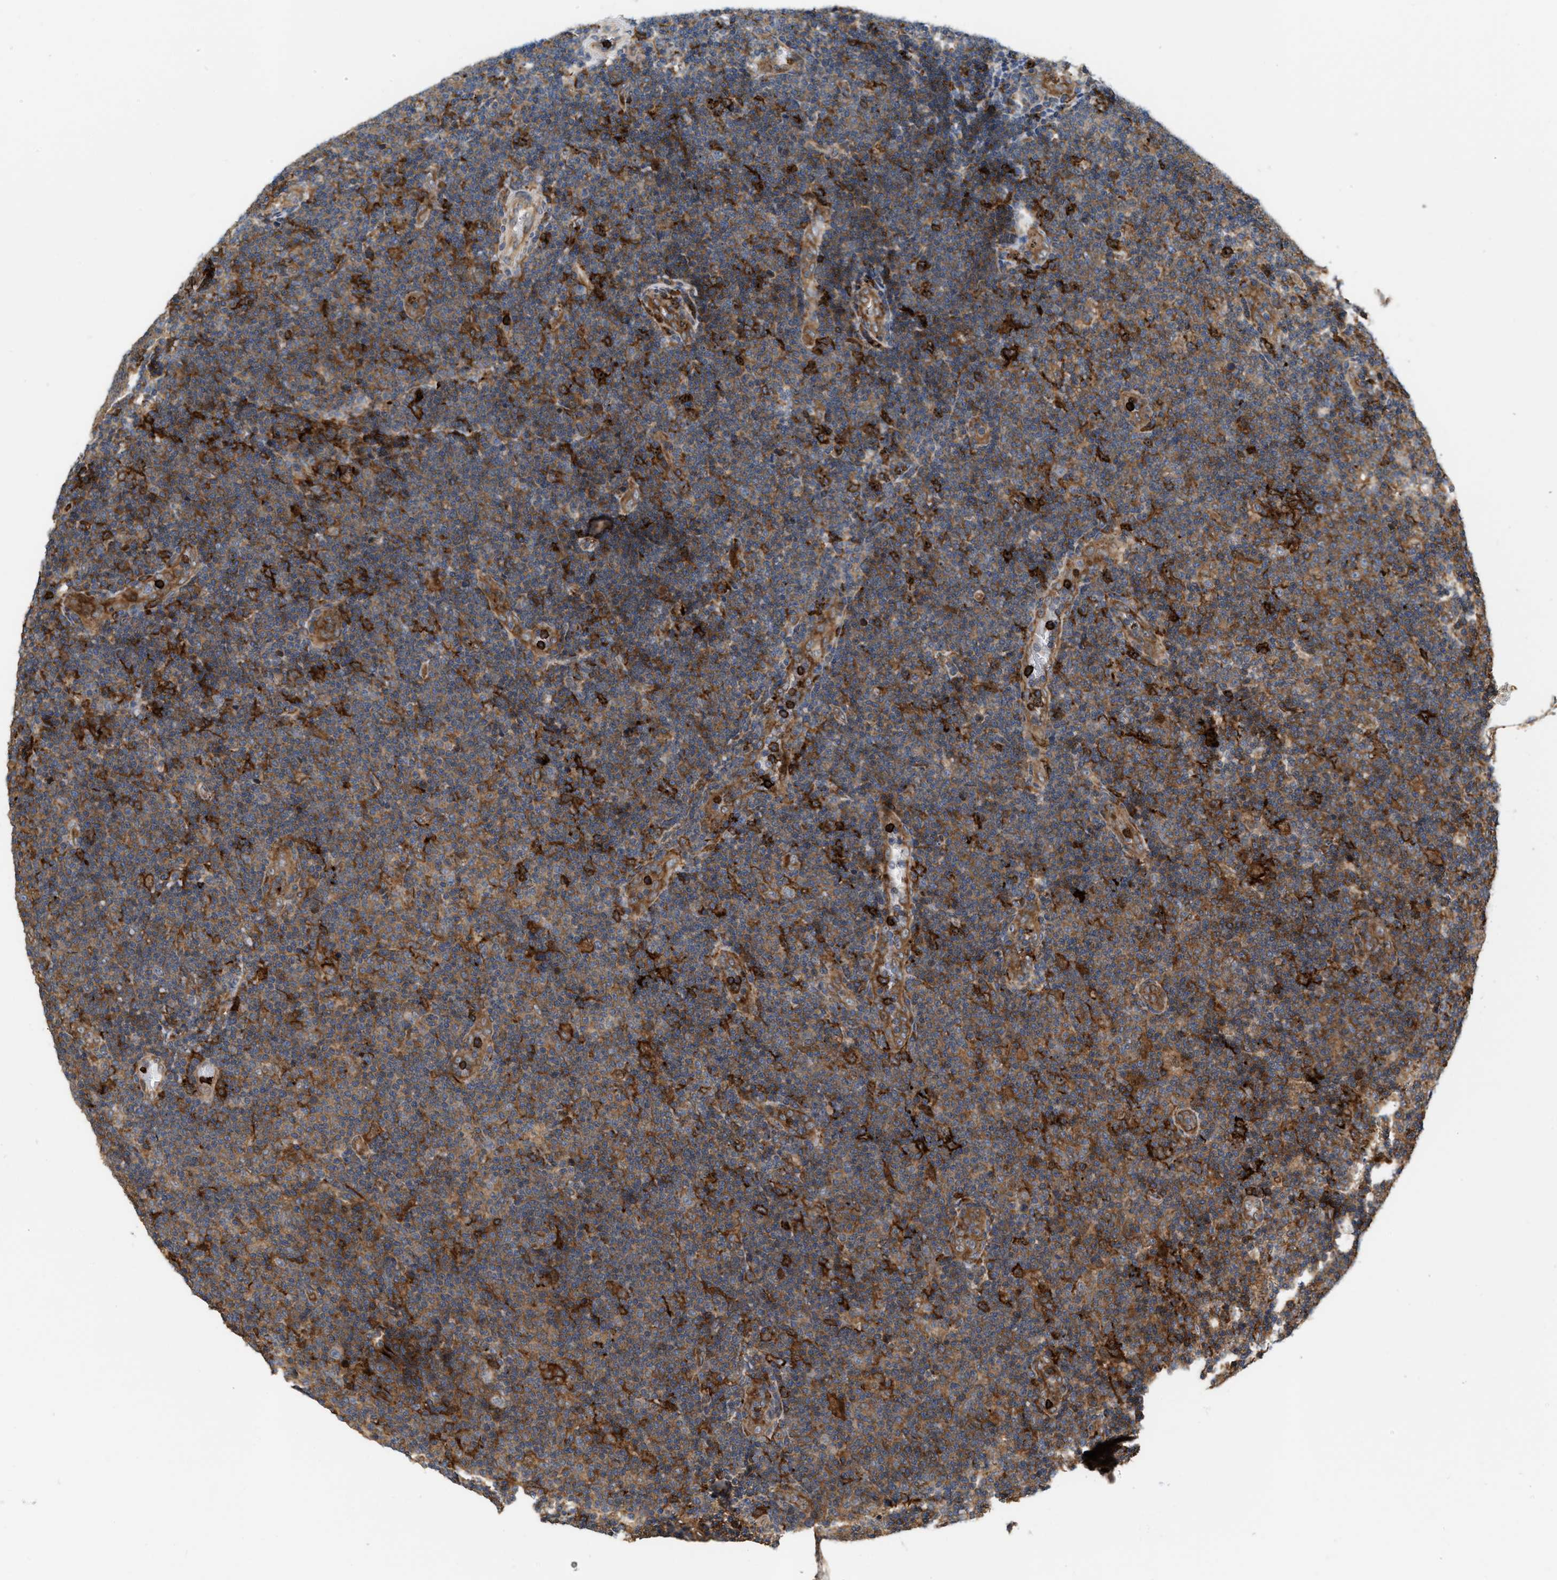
{"staining": {"intensity": "strong", "quantity": ">75%", "location": "cytoplasmic/membranous"}, "tissue": "lymphoma", "cell_type": "Tumor cells", "image_type": "cancer", "snomed": [{"axis": "morphology", "description": "Malignant lymphoma, non-Hodgkin's type, Low grade"}, {"axis": "topography", "description": "Lymph node"}], "caption": "Human lymphoma stained with a brown dye demonstrates strong cytoplasmic/membranous positive staining in approximately >75% of tumor cells.", "gene": "IQCE", "patient": {"sex": "male", "age": 83}}